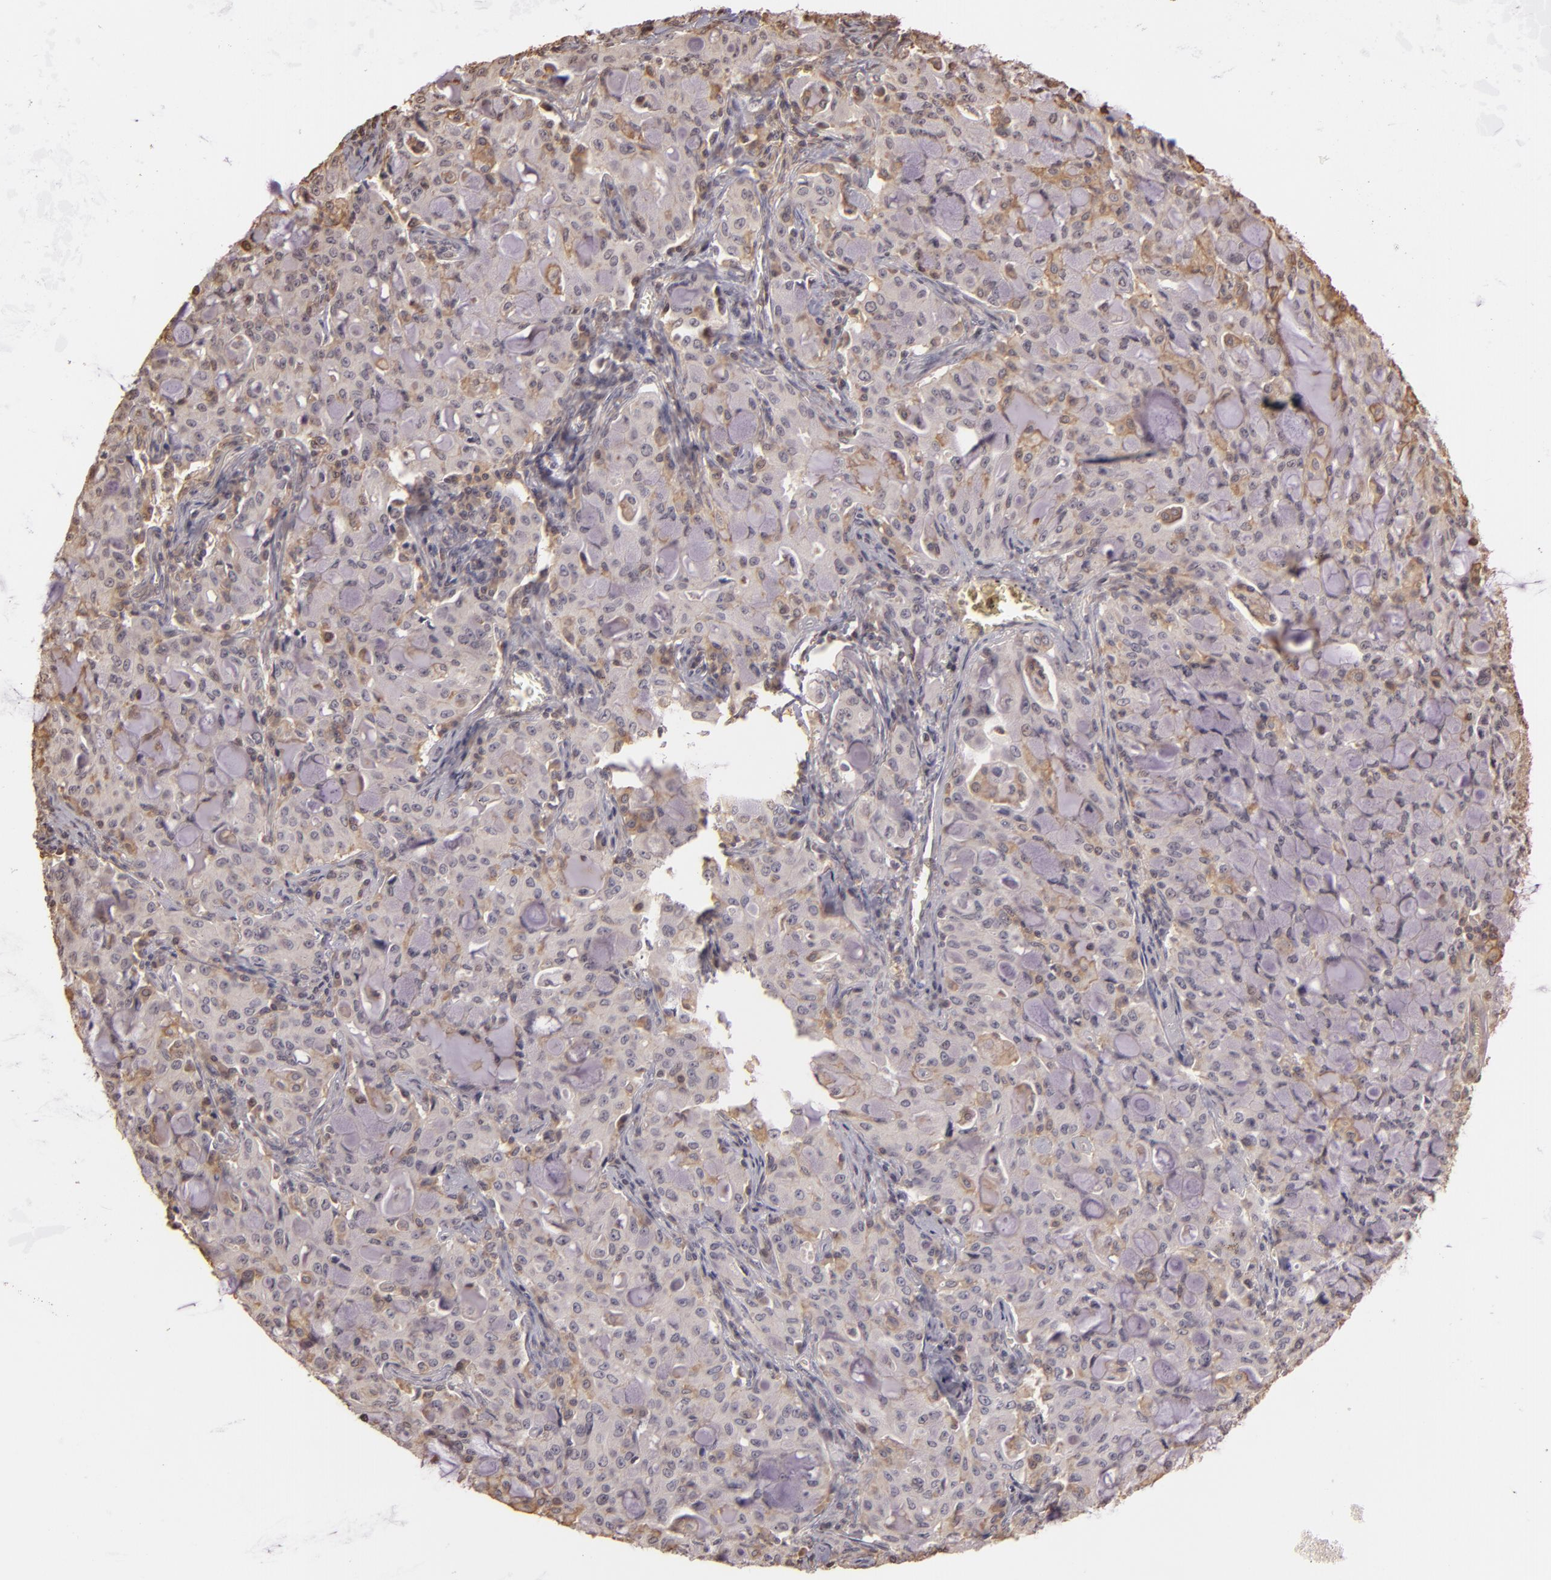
{"staining": {"intensity": "weak", "quantity": "<25%", "location": "cytoplasmic/membranous"}, "tissue": "lung cancer", "cell_type": "Tumor cells", "image_type": "cancer", "snomed": [{"axis": "morphology", "description": "Adenocarcinoma, NOS"}, {"axis": "topography", "description": "Lung"}], "caption": "There is no significant staining in tumor cells of lung adenocarcinoma. (IHC, brightfield microscopy, high magnification).", "gene": "ARPC2", "patient": {"sex": "female", "age": 44}}